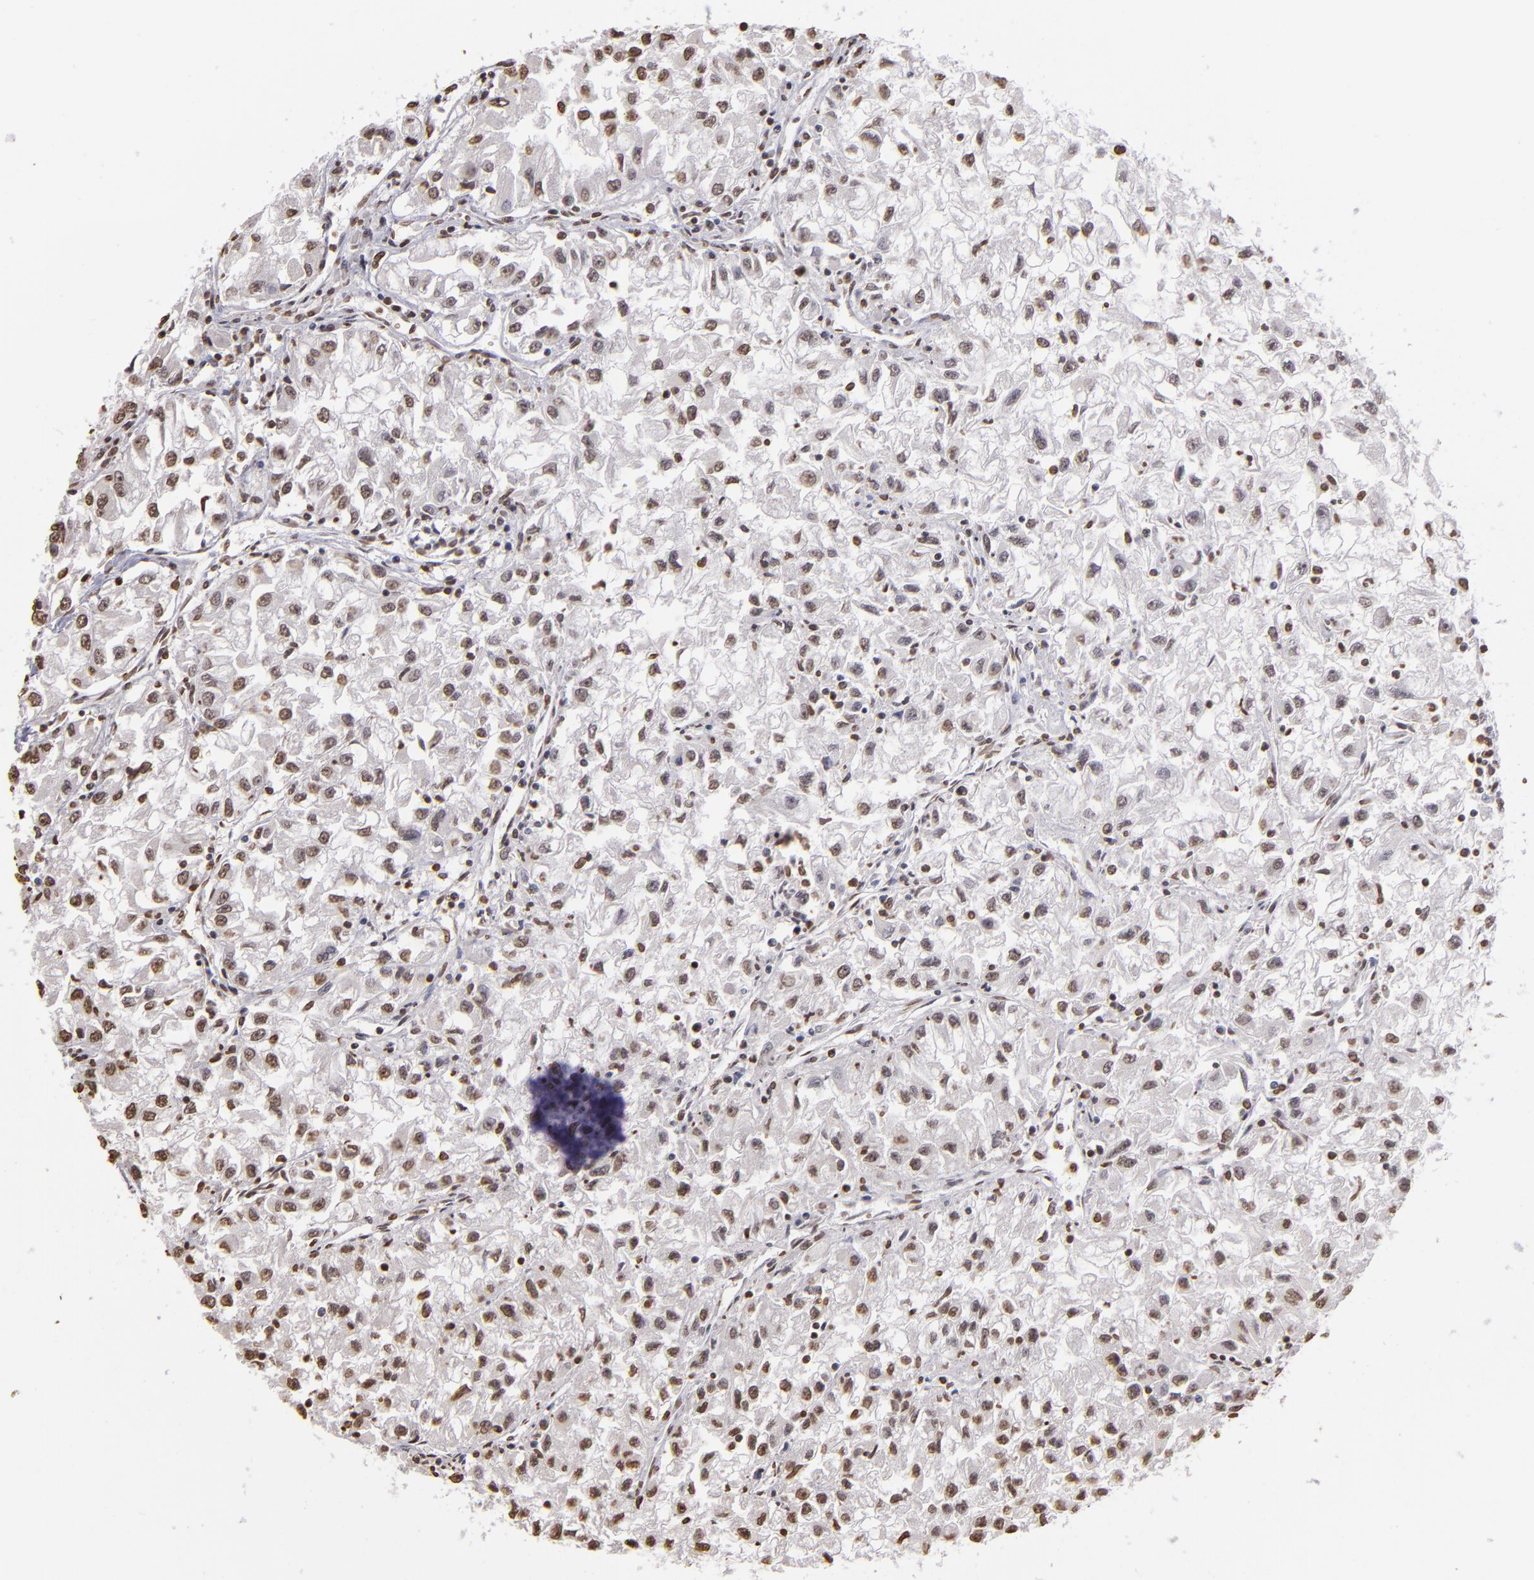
{"staining": {"intensity": "moderate", "quantity": "25%-75%", "location": "nuclear"}, "tissue": "renal cancer", "cell_type": "Tumor cells", "image_type": "cancer", "snomed": [{"axis": "morphology", "description": "Adenocarcinoma, NOS"}, {"axis": "topography", "description": "Kidney"}], "caption": "Immunohistochemistry (IHC) histopathology image of neoplastic tissue: adenocarcinoma (renal) stained using immunohistochemistry reveals medium levels of moderate protein expression localized specifically in the nuclear of tumor cells, appearing as a nuclear brown color.", "gene": "LBX1", "patient": {"sex": "male", "age": 59}}